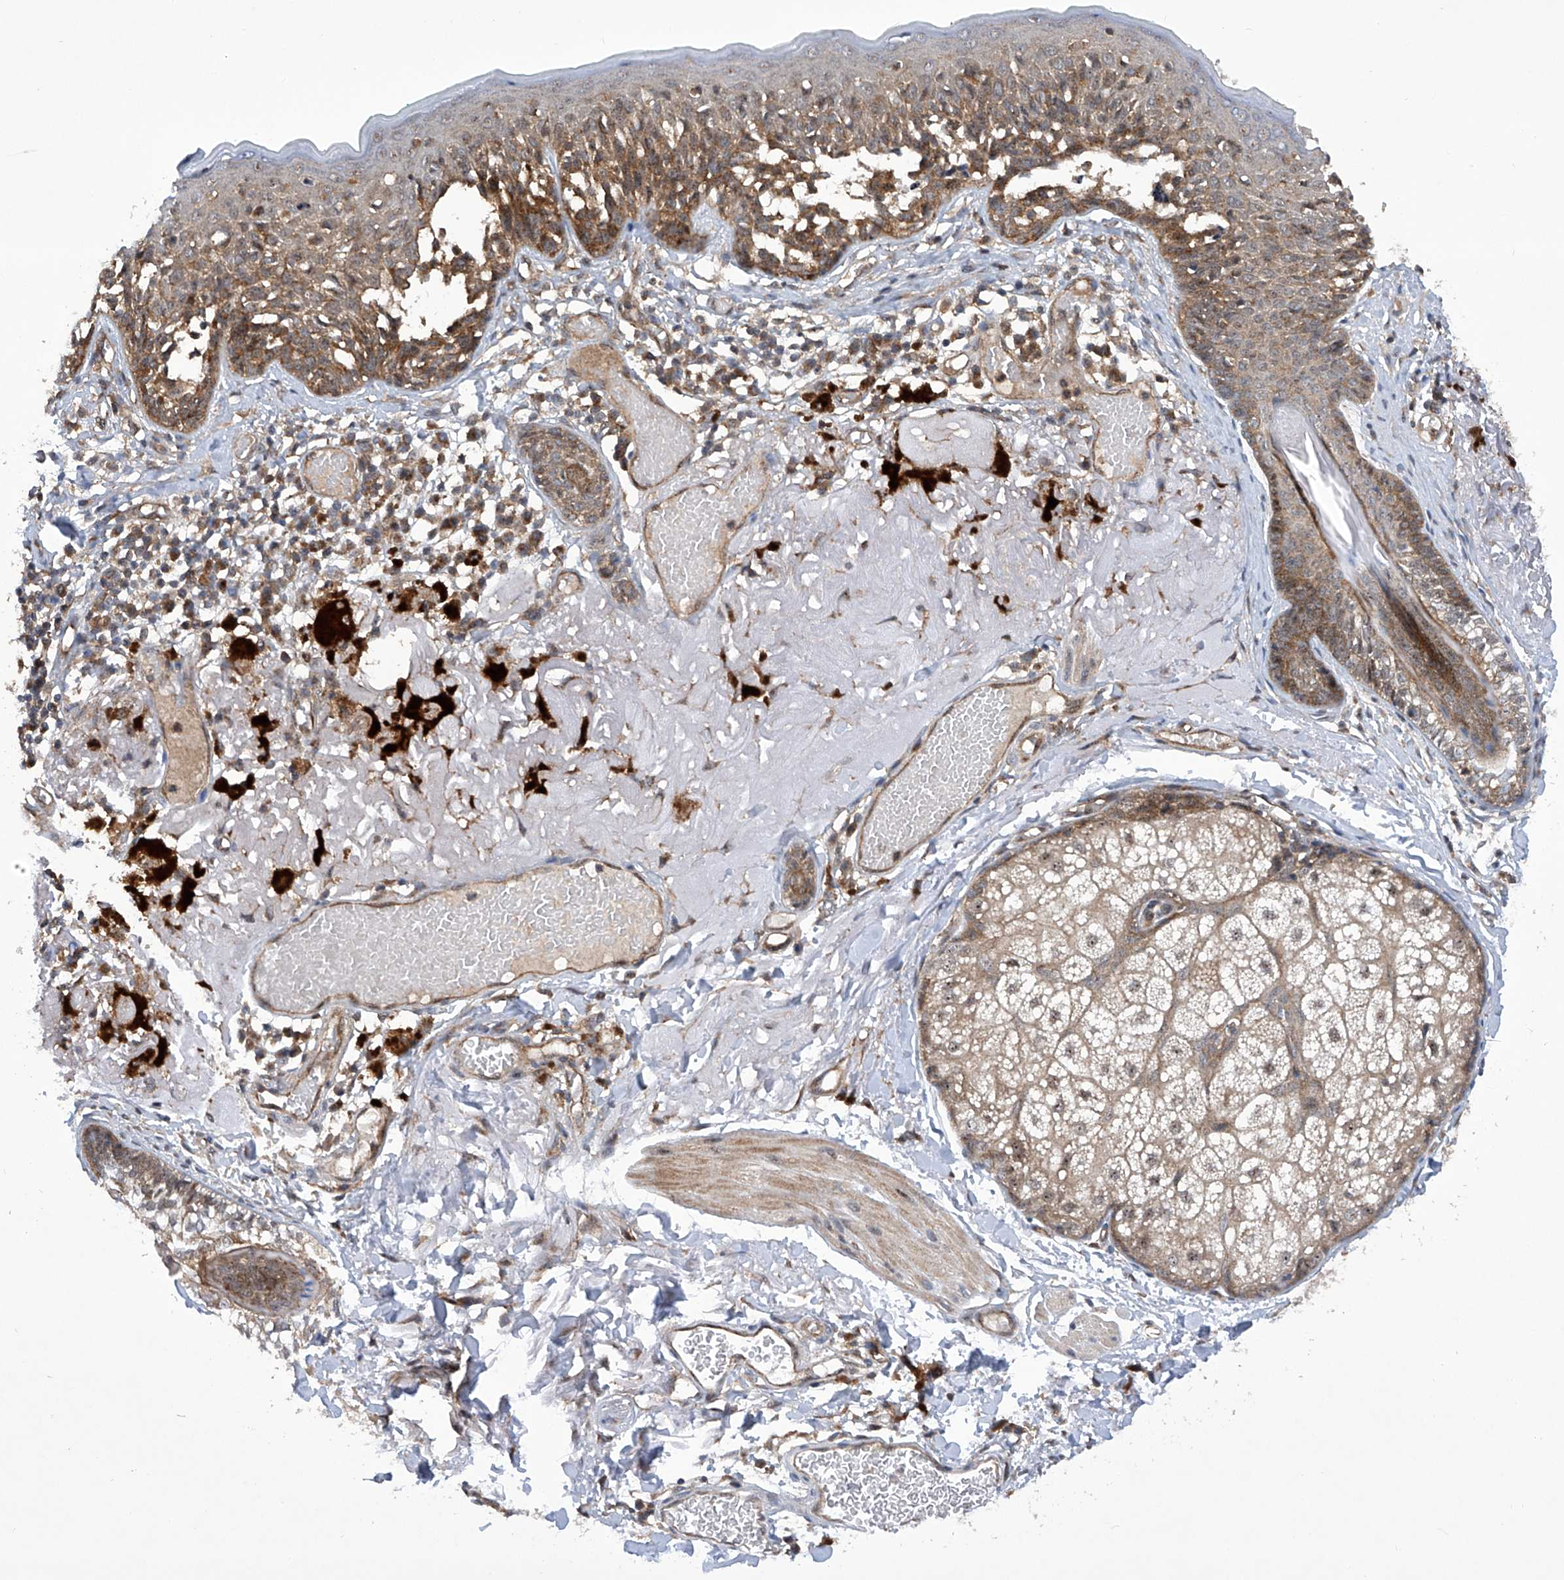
{"staining": {"intensity": "moderate", "quantity": ">75%", "location": "cytoplasmic/membranous"}, "tissue": "melanoma", "cell_type": "Tumor cells", "image_type": "cancer", "snomed": [{"axis": "morphology", "description": "Malignant melanoma in situ"}, {"axis": "morphology", "description": "Malignant melanoma, NOS"}, {"axis": "topography", "description": "Skin"}], "caption": "Moderate cytoplasmic/membranous positivity for a protein is seen in approximately >75% of tumor cells of melanoma using IHC.", "gene": "CISH", "patient": {"sex": "female", "age": 88}}